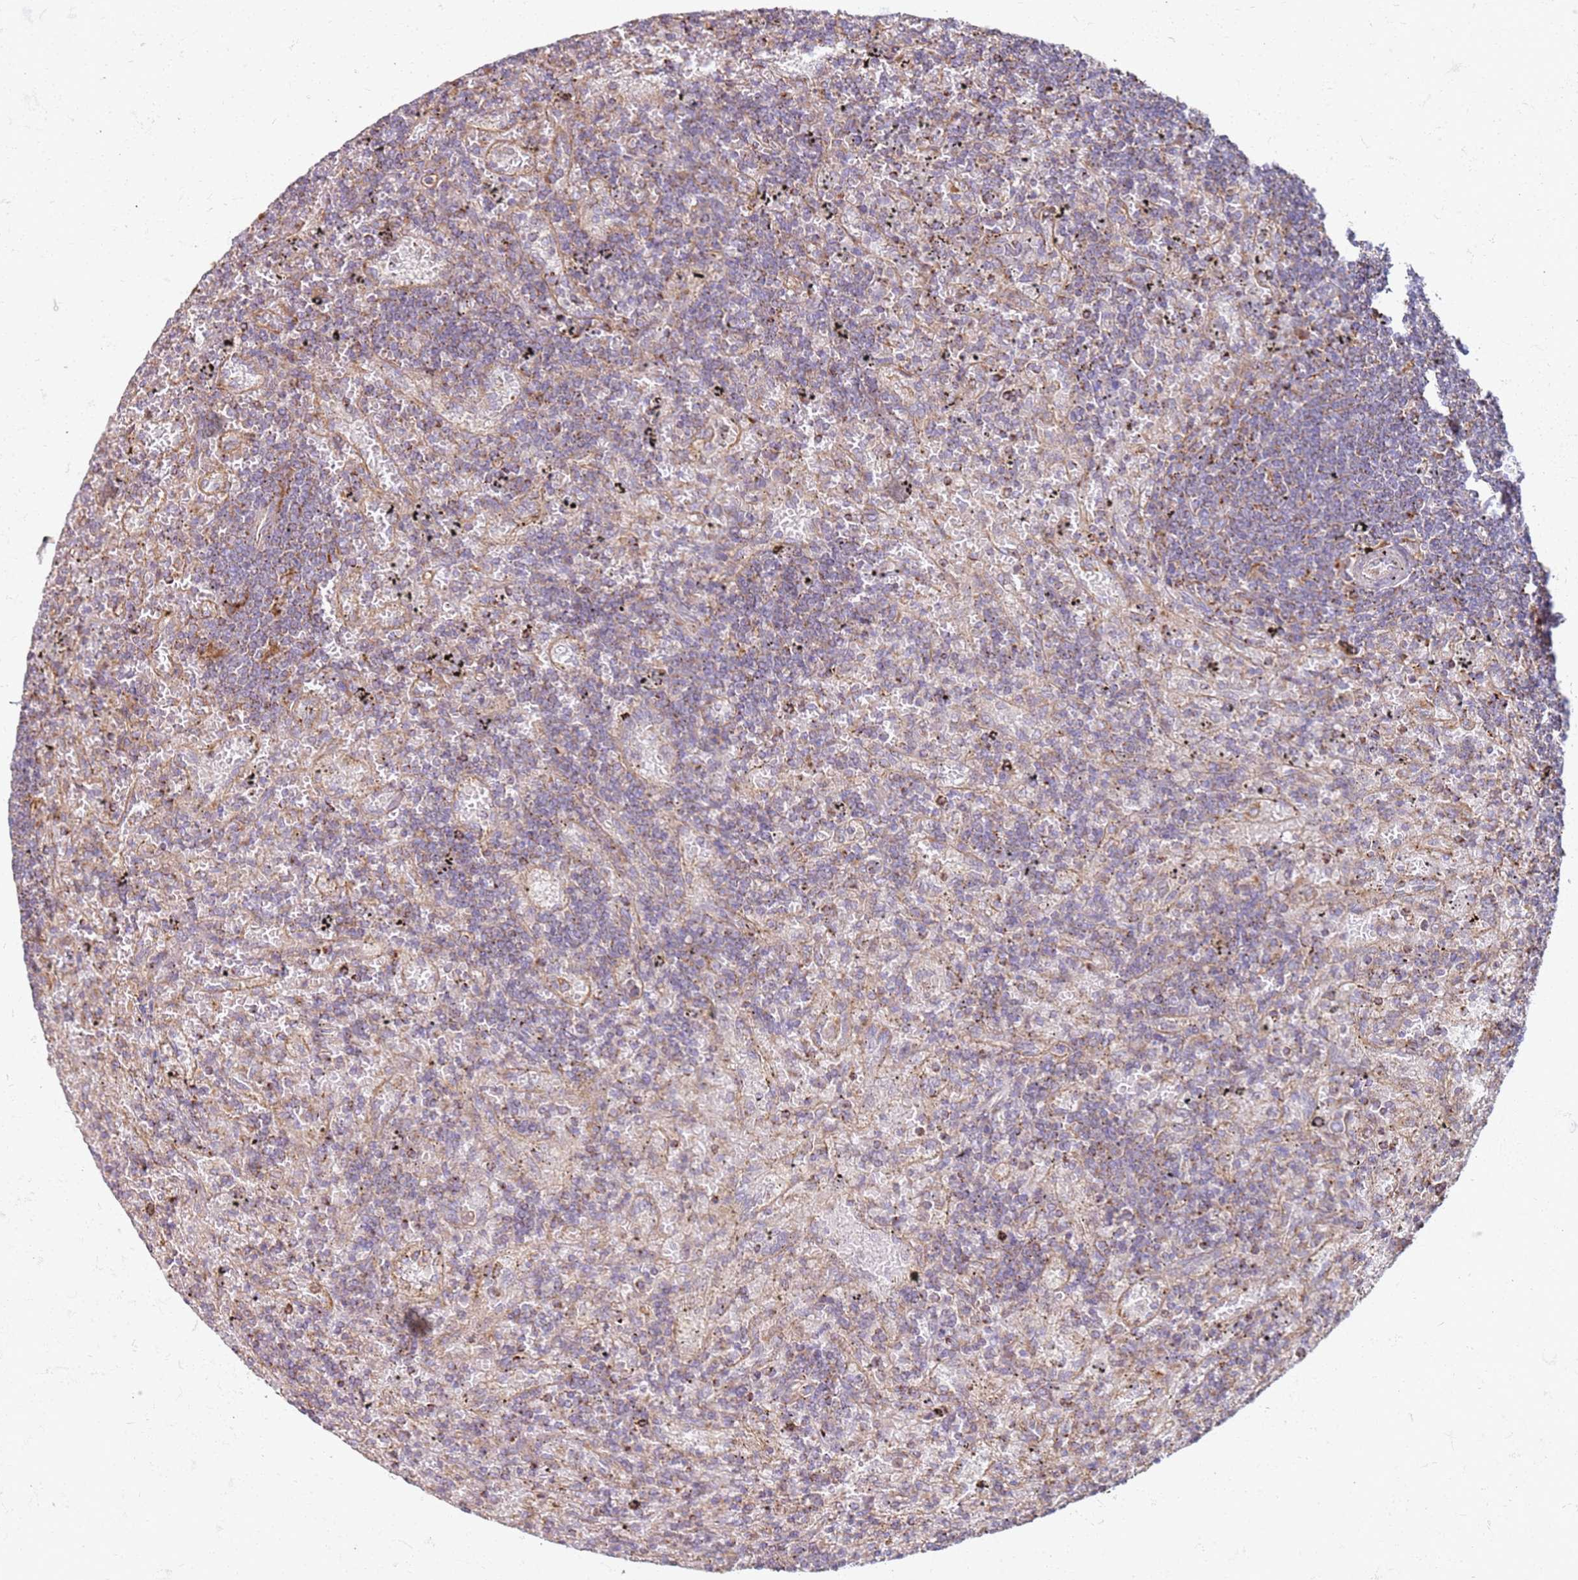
{"staining": {"intensity": "negative", "quantity": "none", "location": "none"}, "tissue": "lymphoma", "cell_type": "Tumor cells", "image_type": "cancer", "snomed": [{"axis": "morphology", "description": "Malignant lymphoma, non-Hodgkin's type, Low grade"}, {"axis": "topography", "description": "Spleen"}], "caption": "Immunohistochemistry micrograph of neoplastic tissue: human lymphoma stained with DAB (3,3'-diaminobenzidine) reveals no significant protein positivity in tumor cells.", "gene": "PROKR2", "patient": {"sex": "male", "age": 76}}